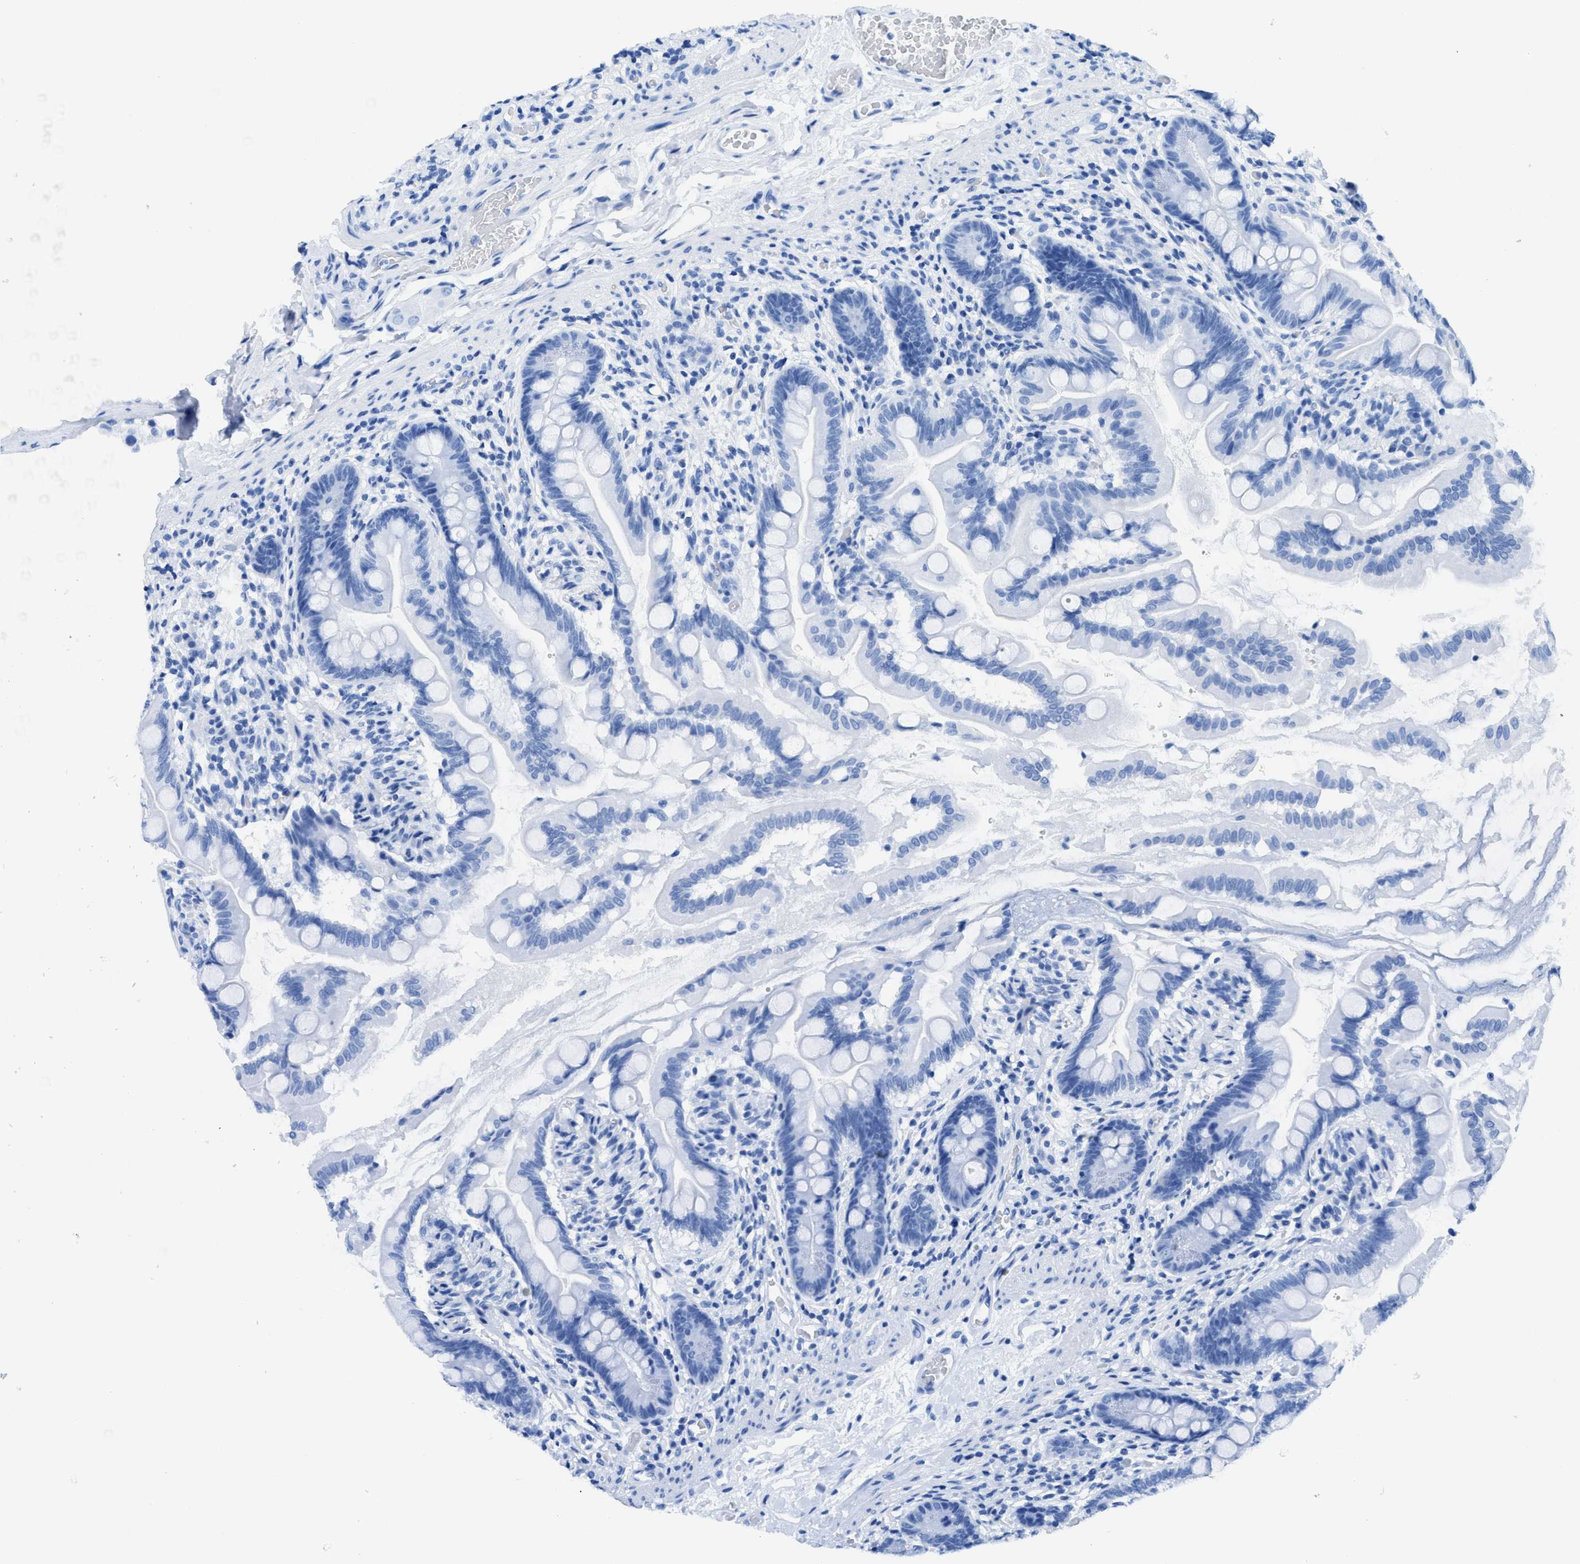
{"staining": {"intensity": "negative", "quantity": "none", "location": "none"}, "tissue": "small intestine", "cell_type": "Glandular cells", "image_type": "normal", "snomed": [{"axis": "morphology", "description": "Normal tissue, NOS"}, {"axis": "topography", "description": "Small intestine"}], "caption": "An image of small intestine stained for a protein demonstrates no brown staining in glandular cells. Nuclei are stained in blue.", "gene": "NEB", "patient": {"sex": "female", "age": 56}}